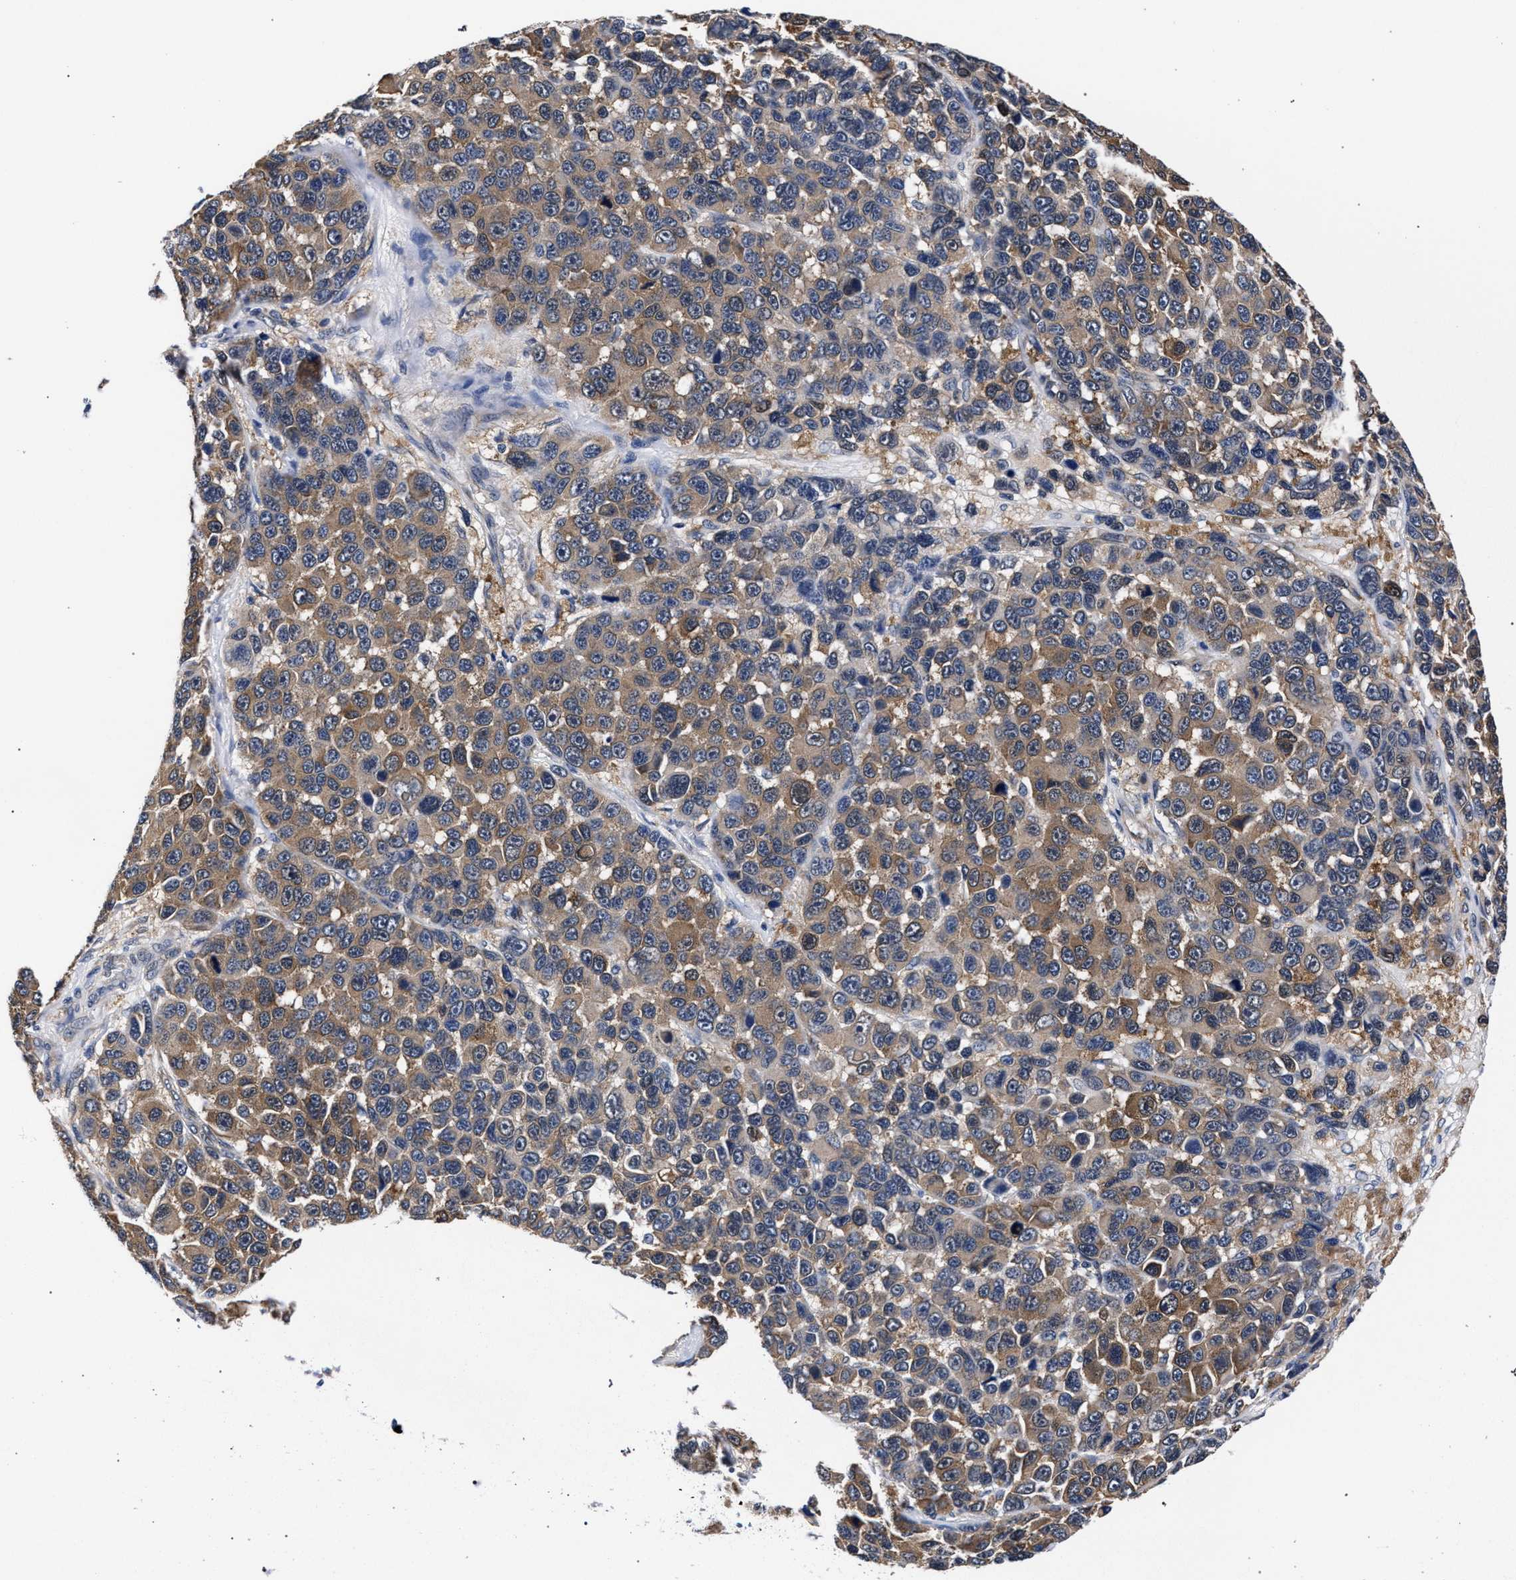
{"staining": {"intensity": "weak", "quantity": ">75%", "location": "cytoplasmic/membranous"}, "tissue": "melanoma", "cell_type": "Tumor cells", "image_type": "cancer", "snomed": [{"axis": "morphology", "description": "Malignant melanoma, NOS"}, {"axis": "topography", "description": "Skin"}], "caption": "A low amount of weak cytoplasmic/membranous expression is seen in about >75% of tumor cells in melanoma tissue.", "gene": "RBM33", "patient": {"sex": "male", "age": 53}}